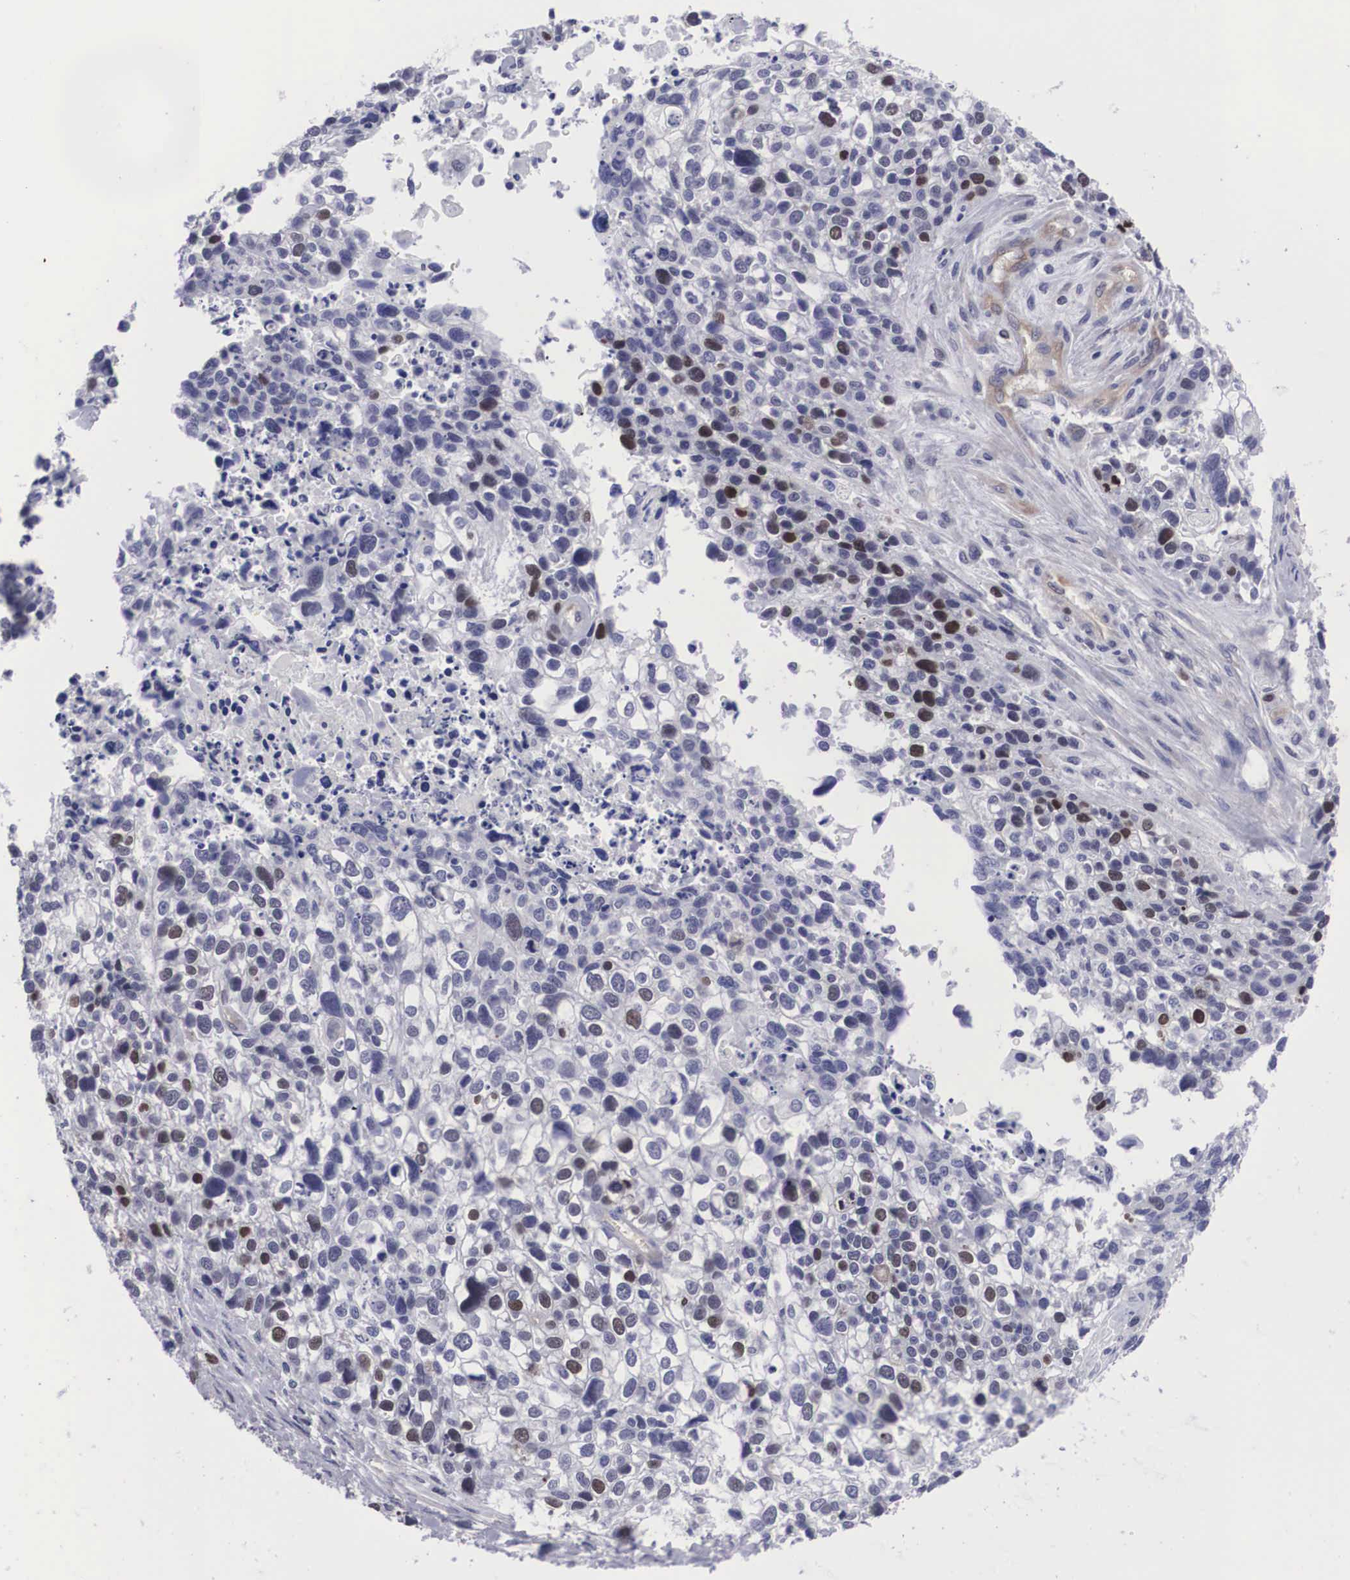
{"staining": {"intensity": "negative", "quantity": "none", "location": "none"}, "tissue": "lung cancer", "cell_type": "Tumor cells", "image_type": "cancer", "snomed": [{"axis": "morphology", "description": "Squamous cell carcinoma, NOS"}, {"axis": "topography", "description": "Lymph node"}, {"axis": "topography", "description": "Lung"}], "caption": "A micrograph of human lung cancer (squamous cell carcinoma) is negative for staining in tumor cells.", "gene": "MAST4", "patient": {"sex": "male", "age": 74}}